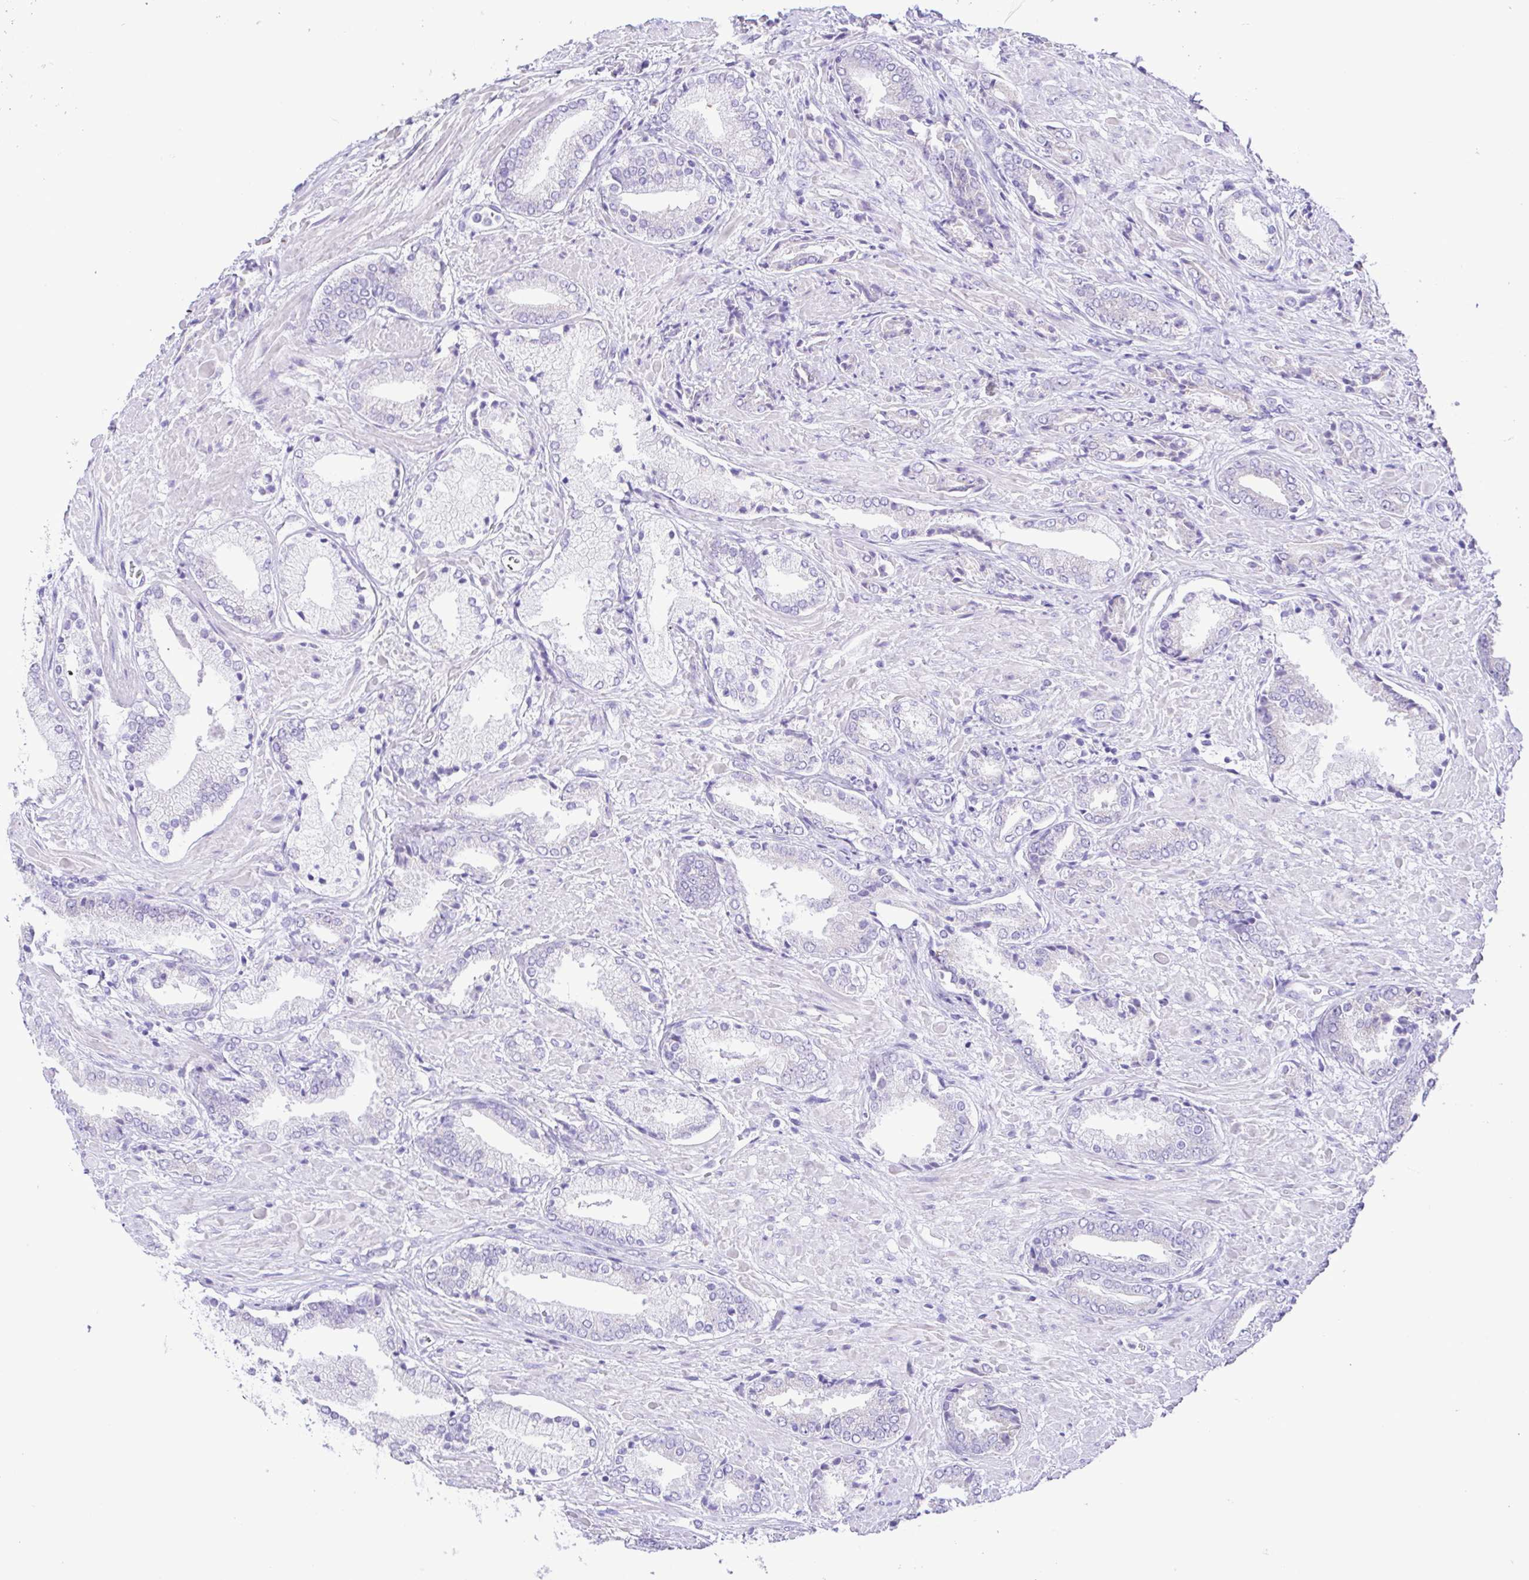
{"staining": {"intensity": "negative", "quantity": "none", "location": "none"}, "tissue": "prostate cancer", "cell_type": "Tumor cells", "image_type": "cancer", "snomed": [{"axis": "morphology", "description": "Adenocarcinoma, High grade"}, {"axis": "topography", "description": "Prostate"}], "caption": "The IHC histopathology image has no significant positivity in tumor cells of prostate cancer (high-grade adenocarcinoma) tissue. The staining was performed using DAB (3,3'-diaminobenzidine) to visualize the protein expression in brown, while the nuclei were stained in blue with hematoxylin (Magnification: 20x).", "gene": "CD72", "patient": {"sex": "male", "age": 56}}